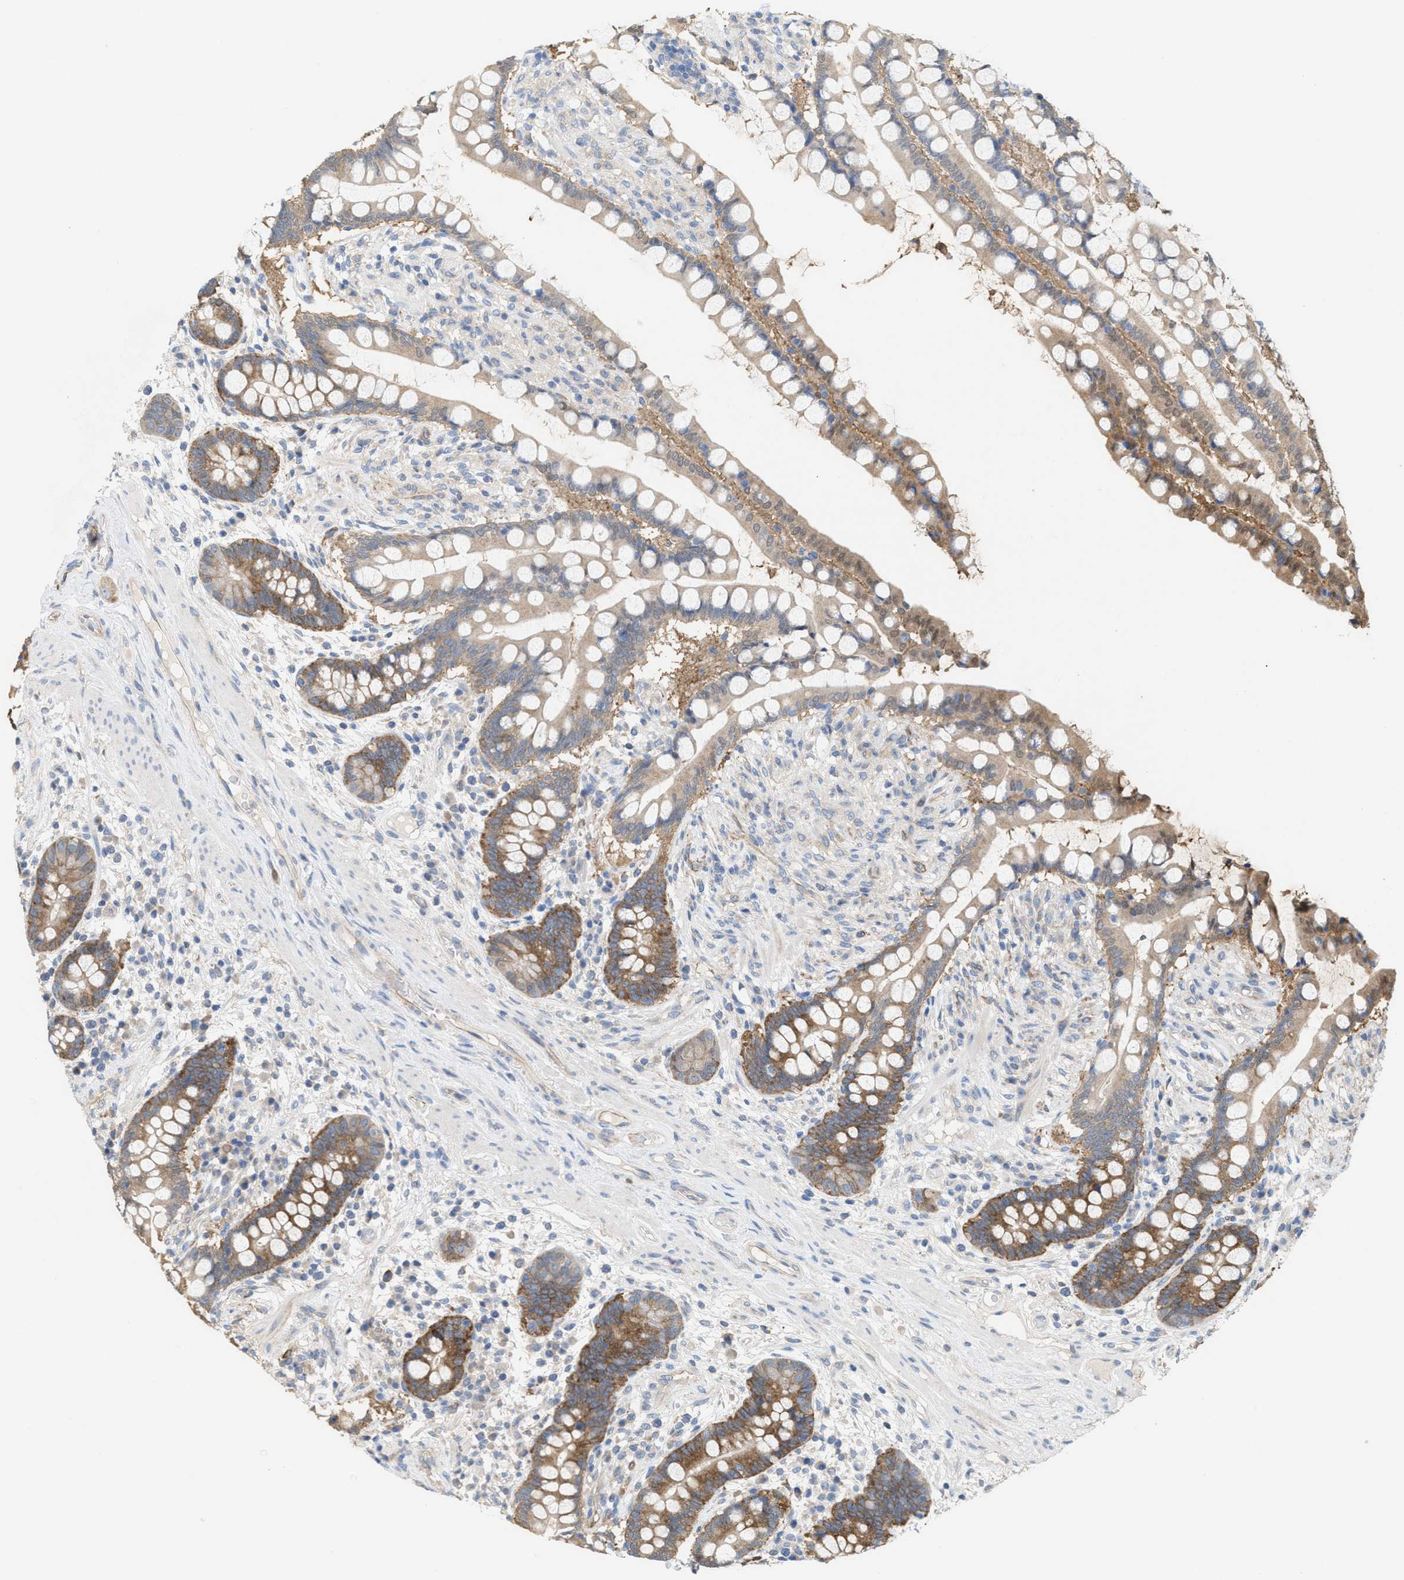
{"staining": {"intensity": "negative", "quantity": "none", "location": "none"}, "tissue": "colon", "cell_type": "Endothelial cells", "image_type": "normal", "snomed": [{"axis": "morphology", "description": "Normal tissue, NOS"}, {"axis": "topography", "description": "Colon"}], "caption": "This is an IHC photomicrograph of benign human colon. There is no expression in endothelial cells.", "gene": "UBAP2", "patient": {"sex": "male", "age": 73}}